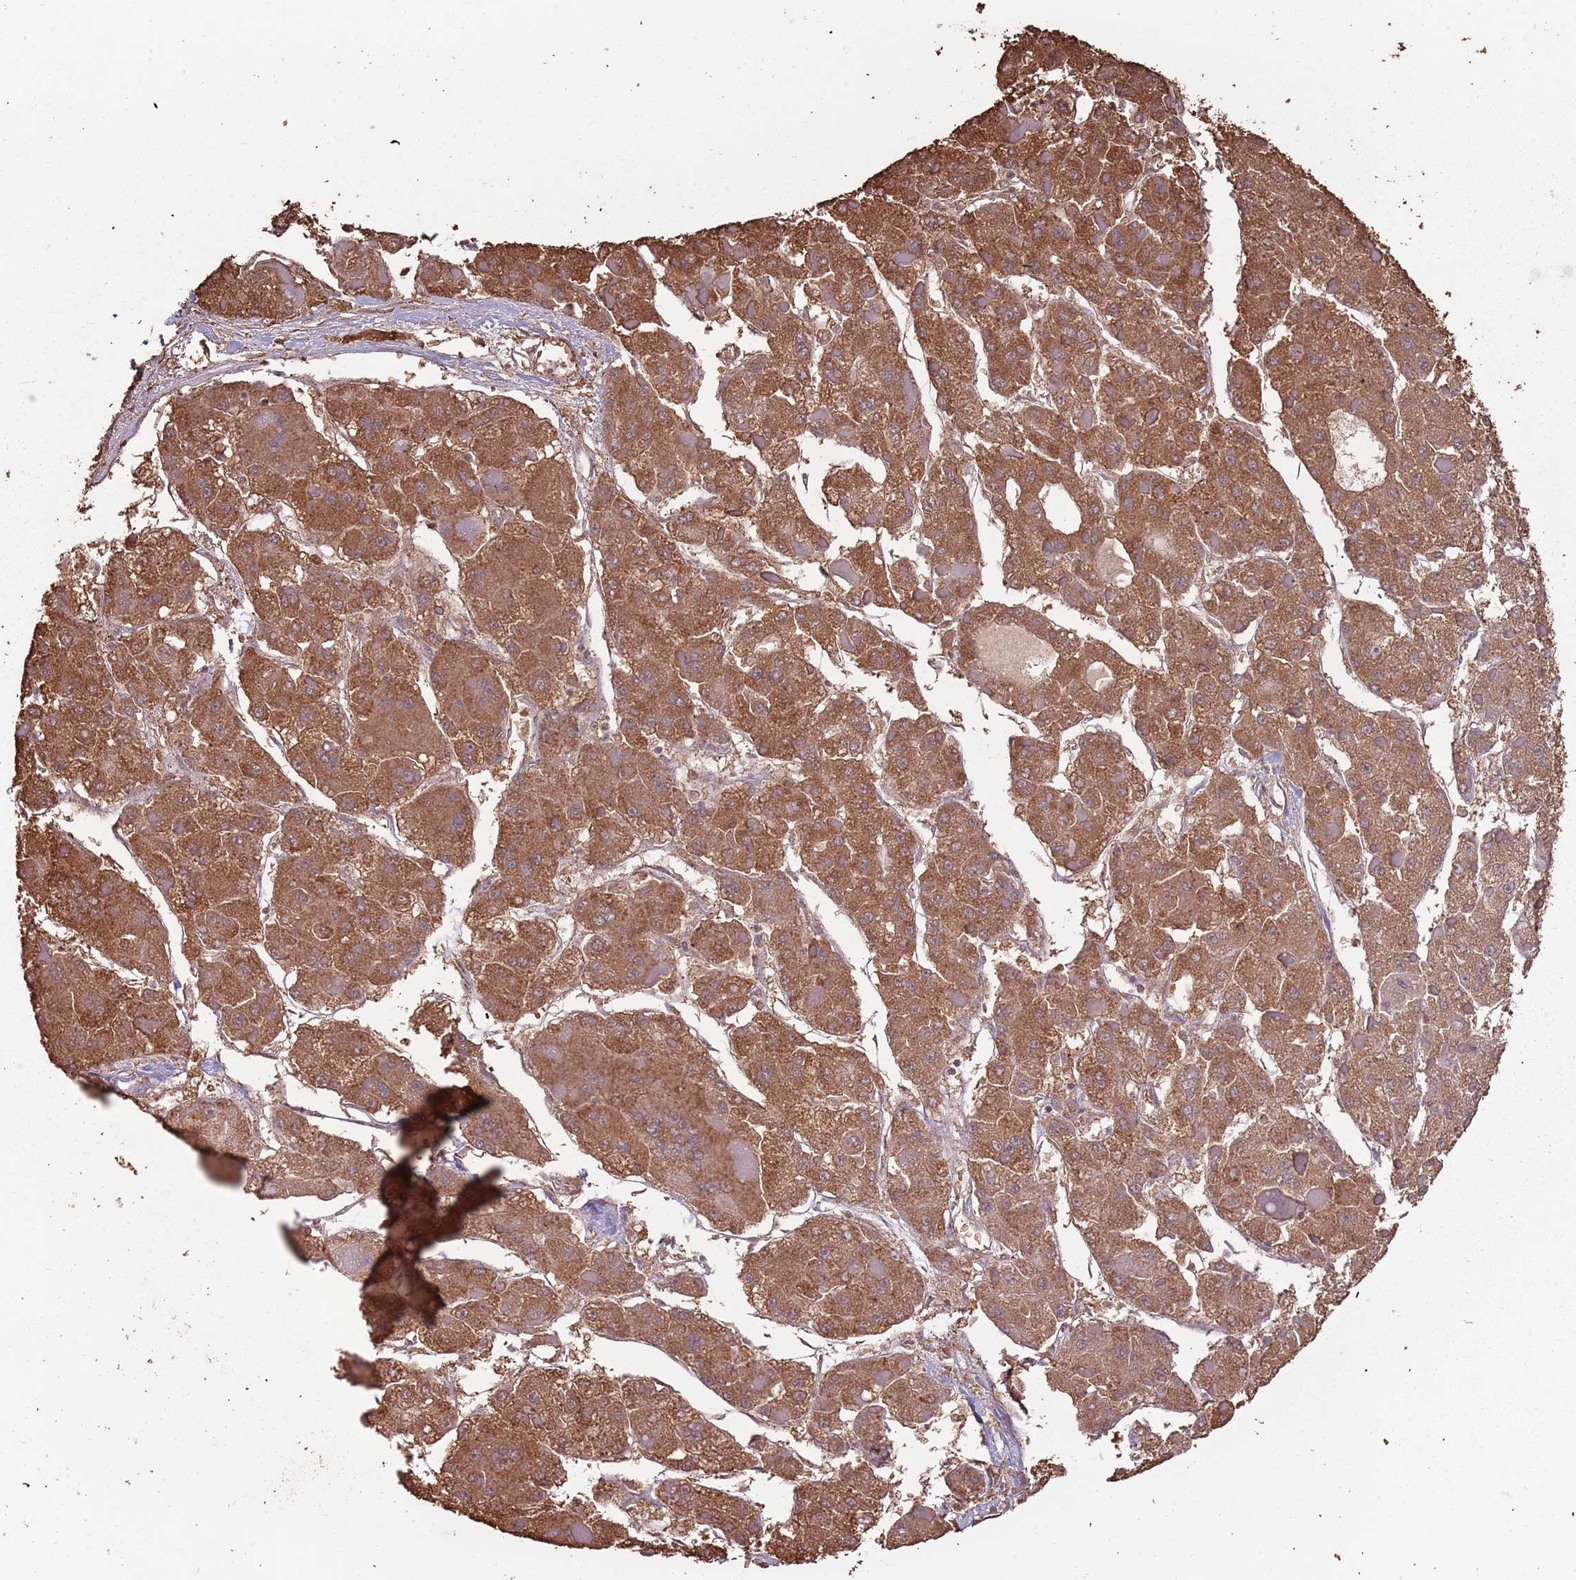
{"staining": {"intensity": "moderate", "quantity": ">75%", "location": "cytoplasmic/membranous"}, "tissue": "liver cancer", "cell_type": "Tumor cells", "image_type": "cancer", "snomed": [{"axis": "morphology", "description": "Carcinoma, Hepatocellular, NOS"}, {"axis": "topography", "description": "Liver"}], "caption": "Approximately >75% of tumor cells in liver hepatocellular carcinoma display moderate cytoplasmic/membranous protein staining as visualized by brown immunohistochemical staining.", "gene": "ATOSB", "patient": {"sex": "female", "age": 73}}